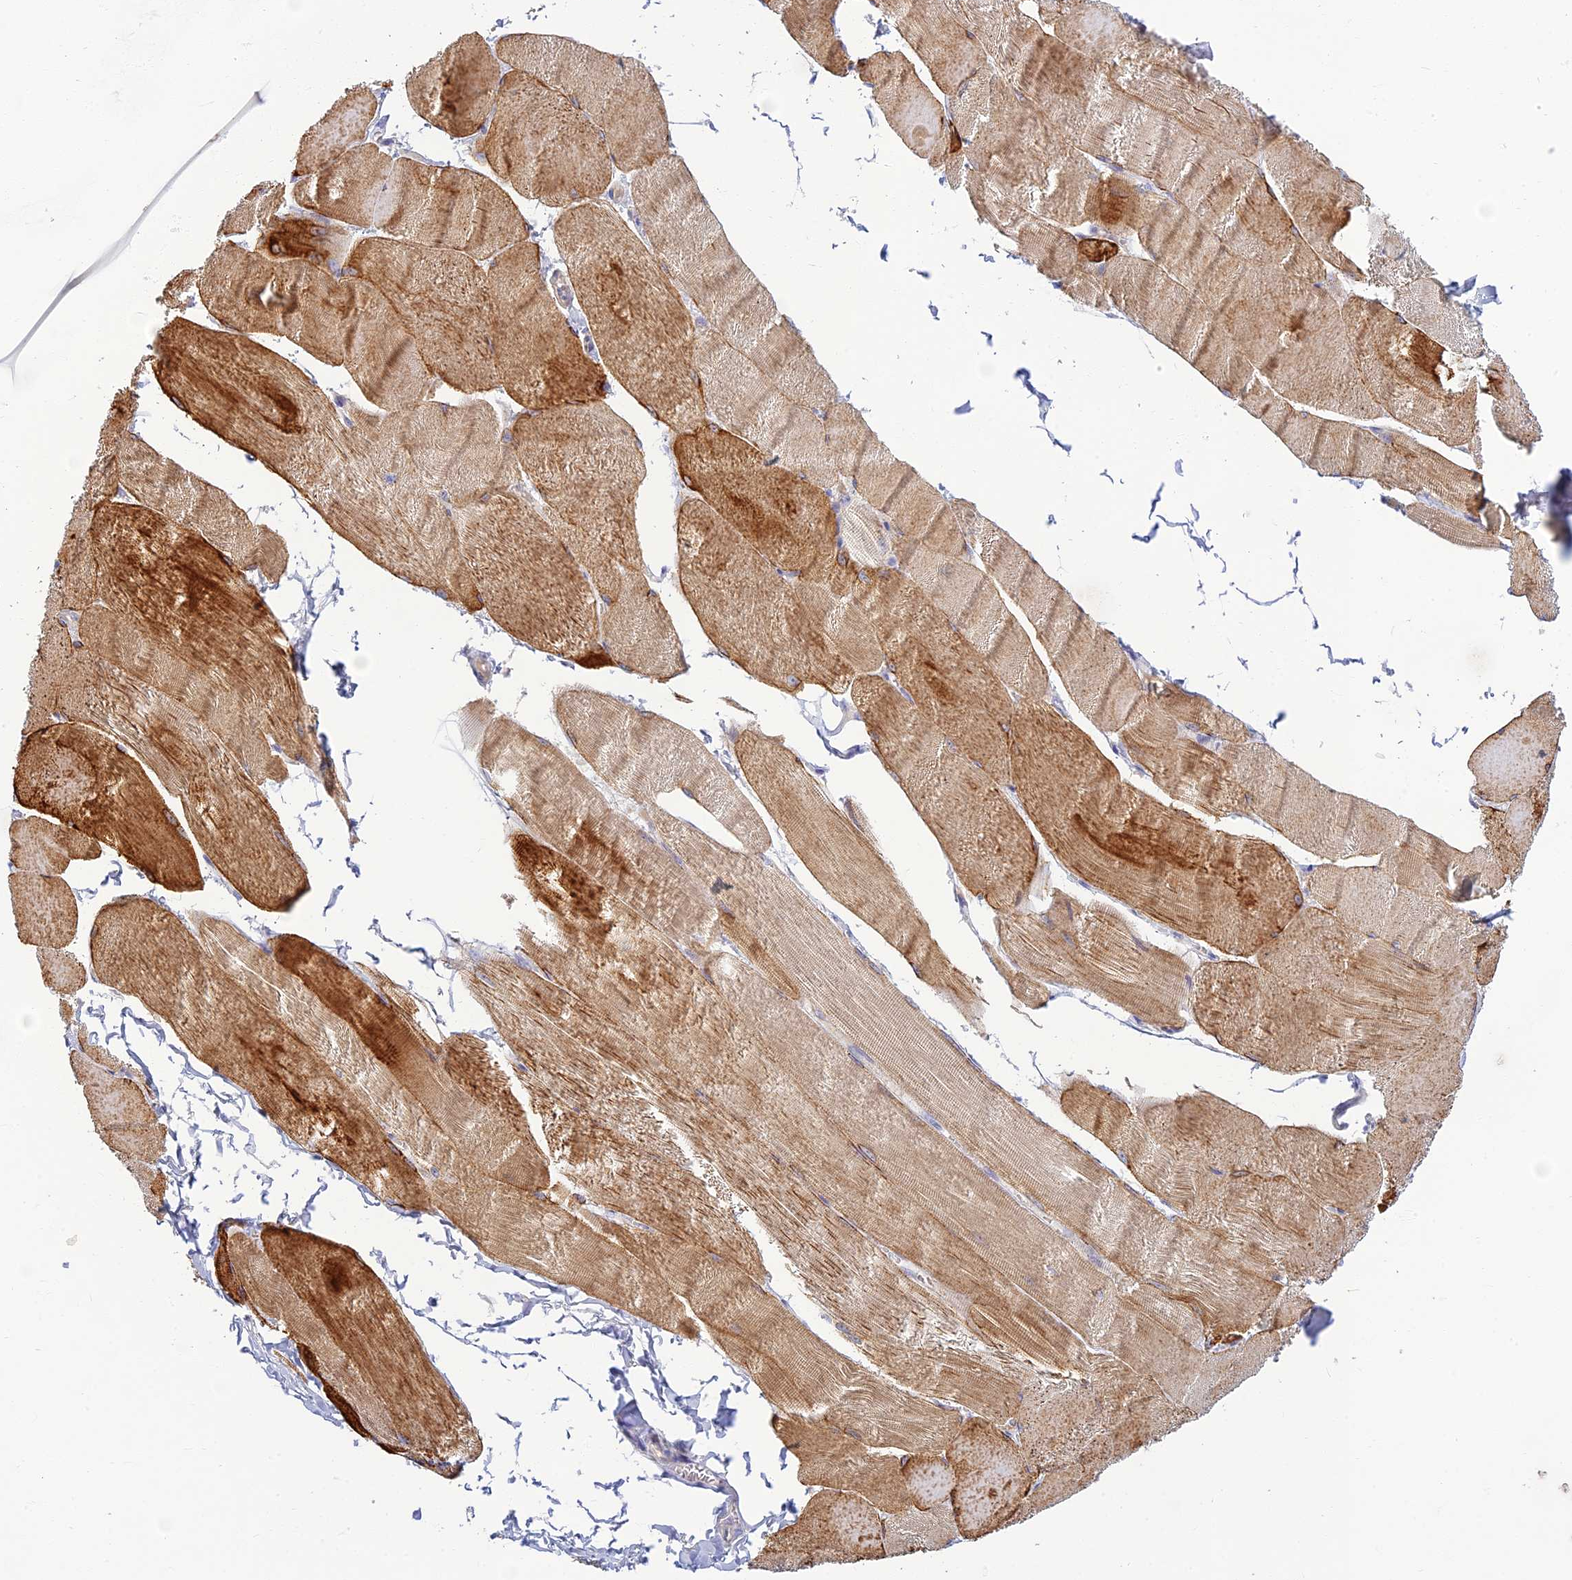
{"staining": {"intensity": "moderate", "quantity": ">75%", "location": "cytoplasmic/membranous"}, "tissue": "skeletal muscle", "cell_type": "Myocytes", "image_type": "normal", "snomed": [{"axis": "morphology", "description": "Normal tissue, NOS"}, {"axis": "morphology", "description": "Basal cell carcinoma"}, {"axis": "topography", "description": "Skeletal muscle"}], "caption": "The micrograph shows staining of benign skeletal muscle, revealing moderate cytoplasmic/membranous protein expression (brown color) within myocytes.", "gene": "CLIP4", "patient": {"sex": "female", "age": 64}}